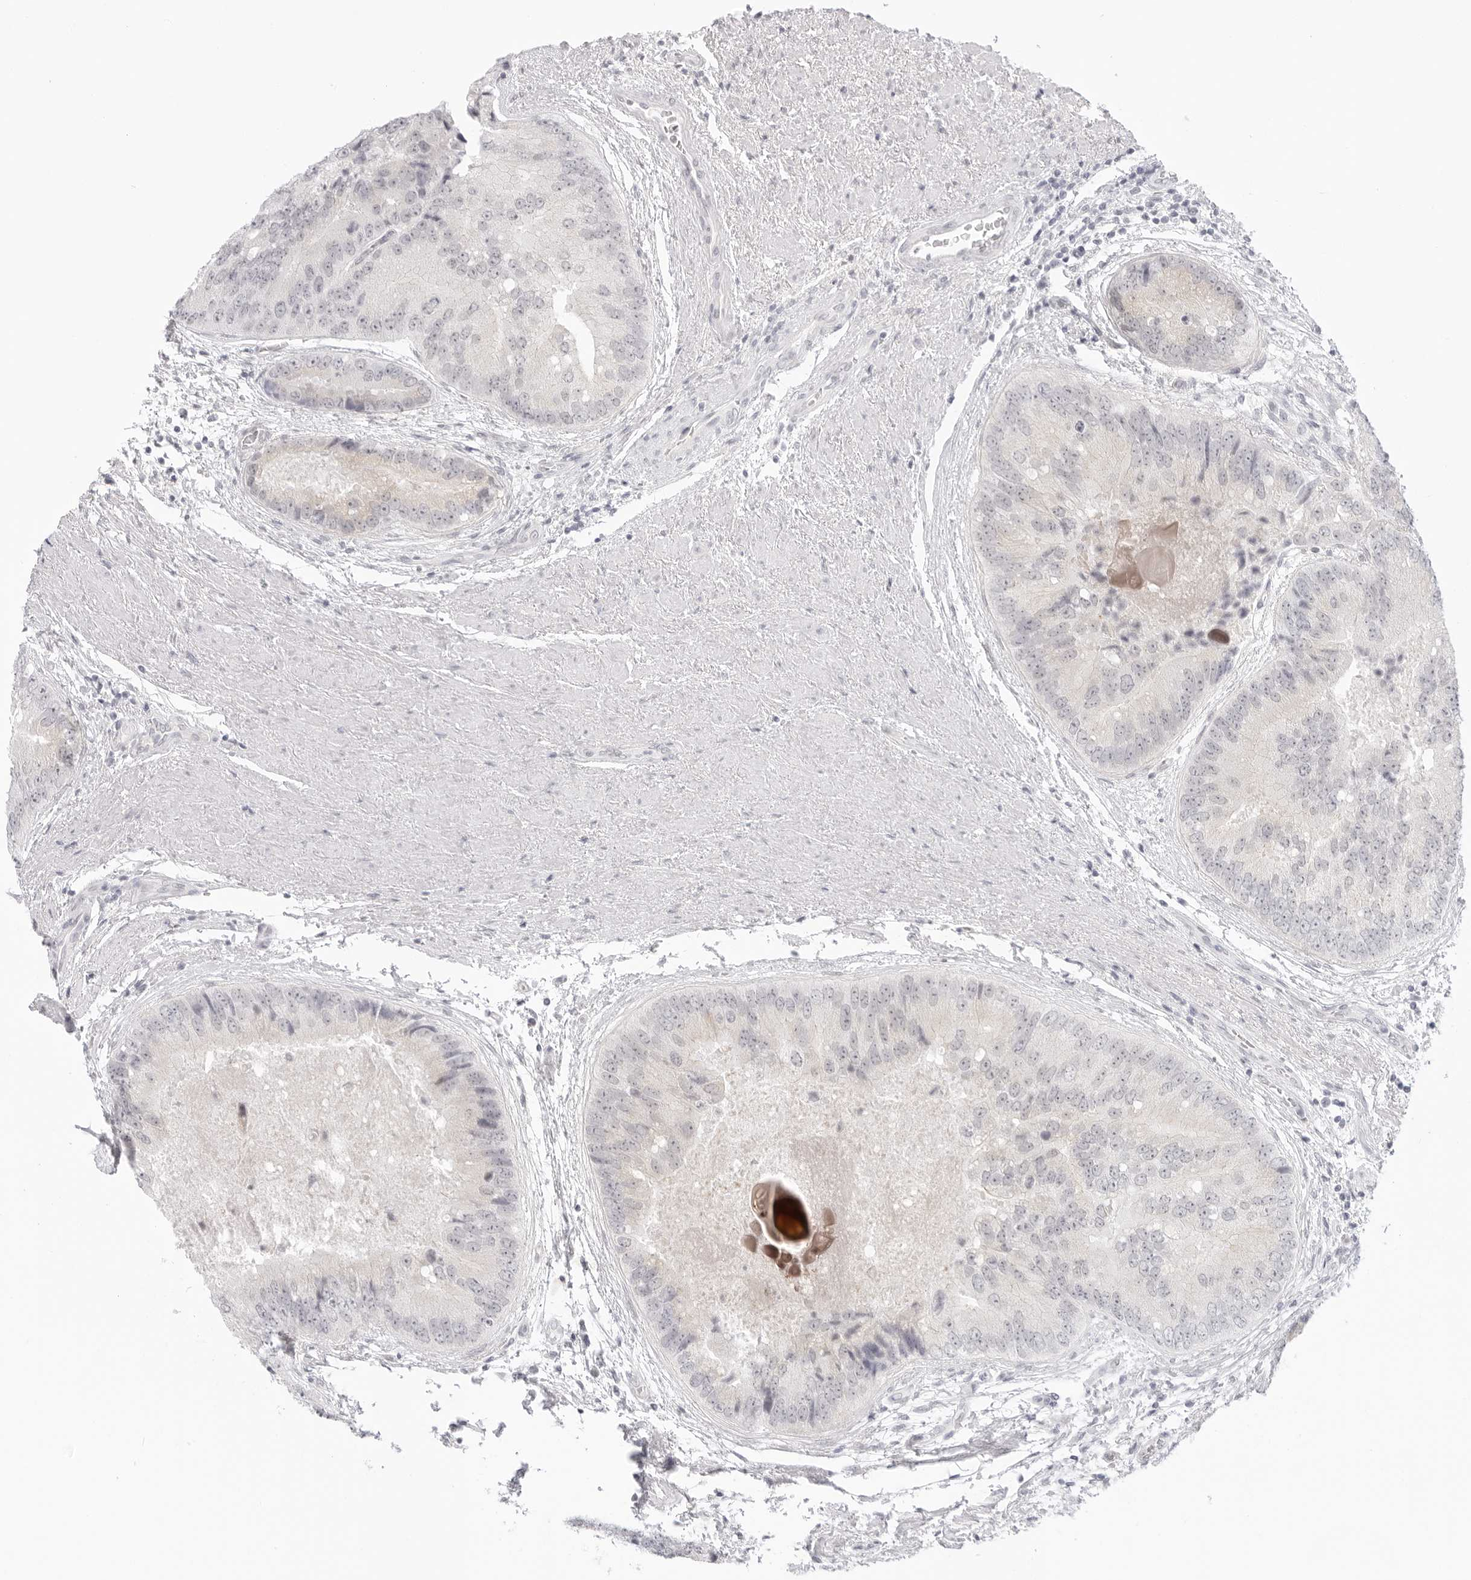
{"staining": {"intensity": "negative", "quantity": "none", "location": "none"}, "tissue": "prostate cancer", "cell_type": "Tumor cells", "image_type": "cancer", "snomed": [{"axis": "morphology", "description": "Adenocarcinoma, High grade"}, {"axis": "topography", "description": "Prostate"}], "caption": "An image of human prostate cancer is negative for staining in tumor cells. (Brightfield microscopy of DAB (3,3'-diaminobenzidine) IHC at high magnification).", "gene": "MED18", "patient": {"sex": "male", "age": 70}}